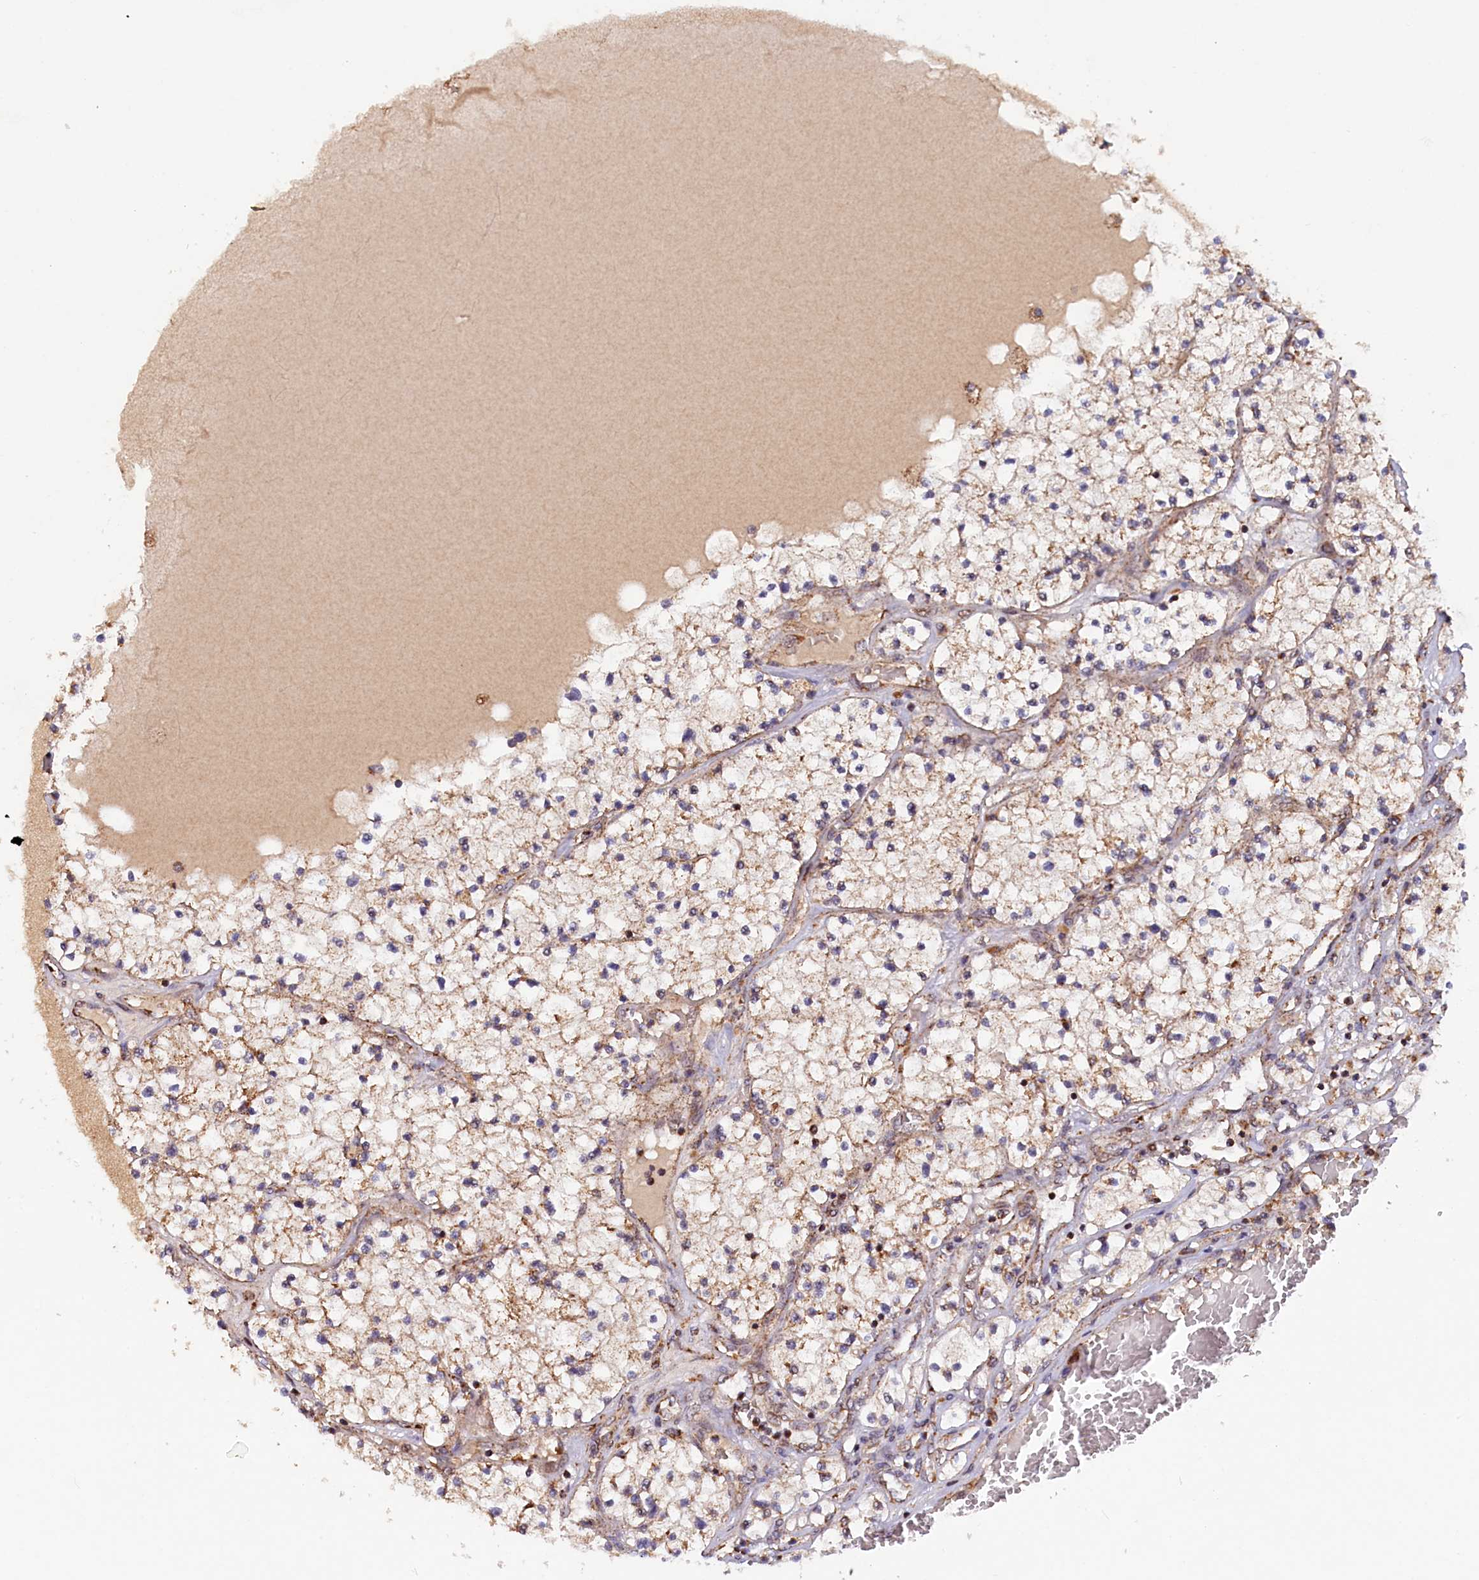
{"staining": {"intensity": "weak", "quantity": "<25%", "location": "cytoplasmic/membranous"}, "tissue": "renal cancer", "cell_type": "Tumor cells", "image_type": "cancer", "snomed": [{"axis": "morphology", "description": "Normal tissue, NOS"}, {"axis": "morphology", "description": "Adenocarcinoma, NOS"}, {"axis": "topography", "description": "Kidney"}], "caption": "High power microscopy image of an IHC micrograph of adenocarcinoma (renal), revealing no significant staining in tumor cells.", "gene": "DUS3L", "patient": {"sex": "male", "age": 68}}